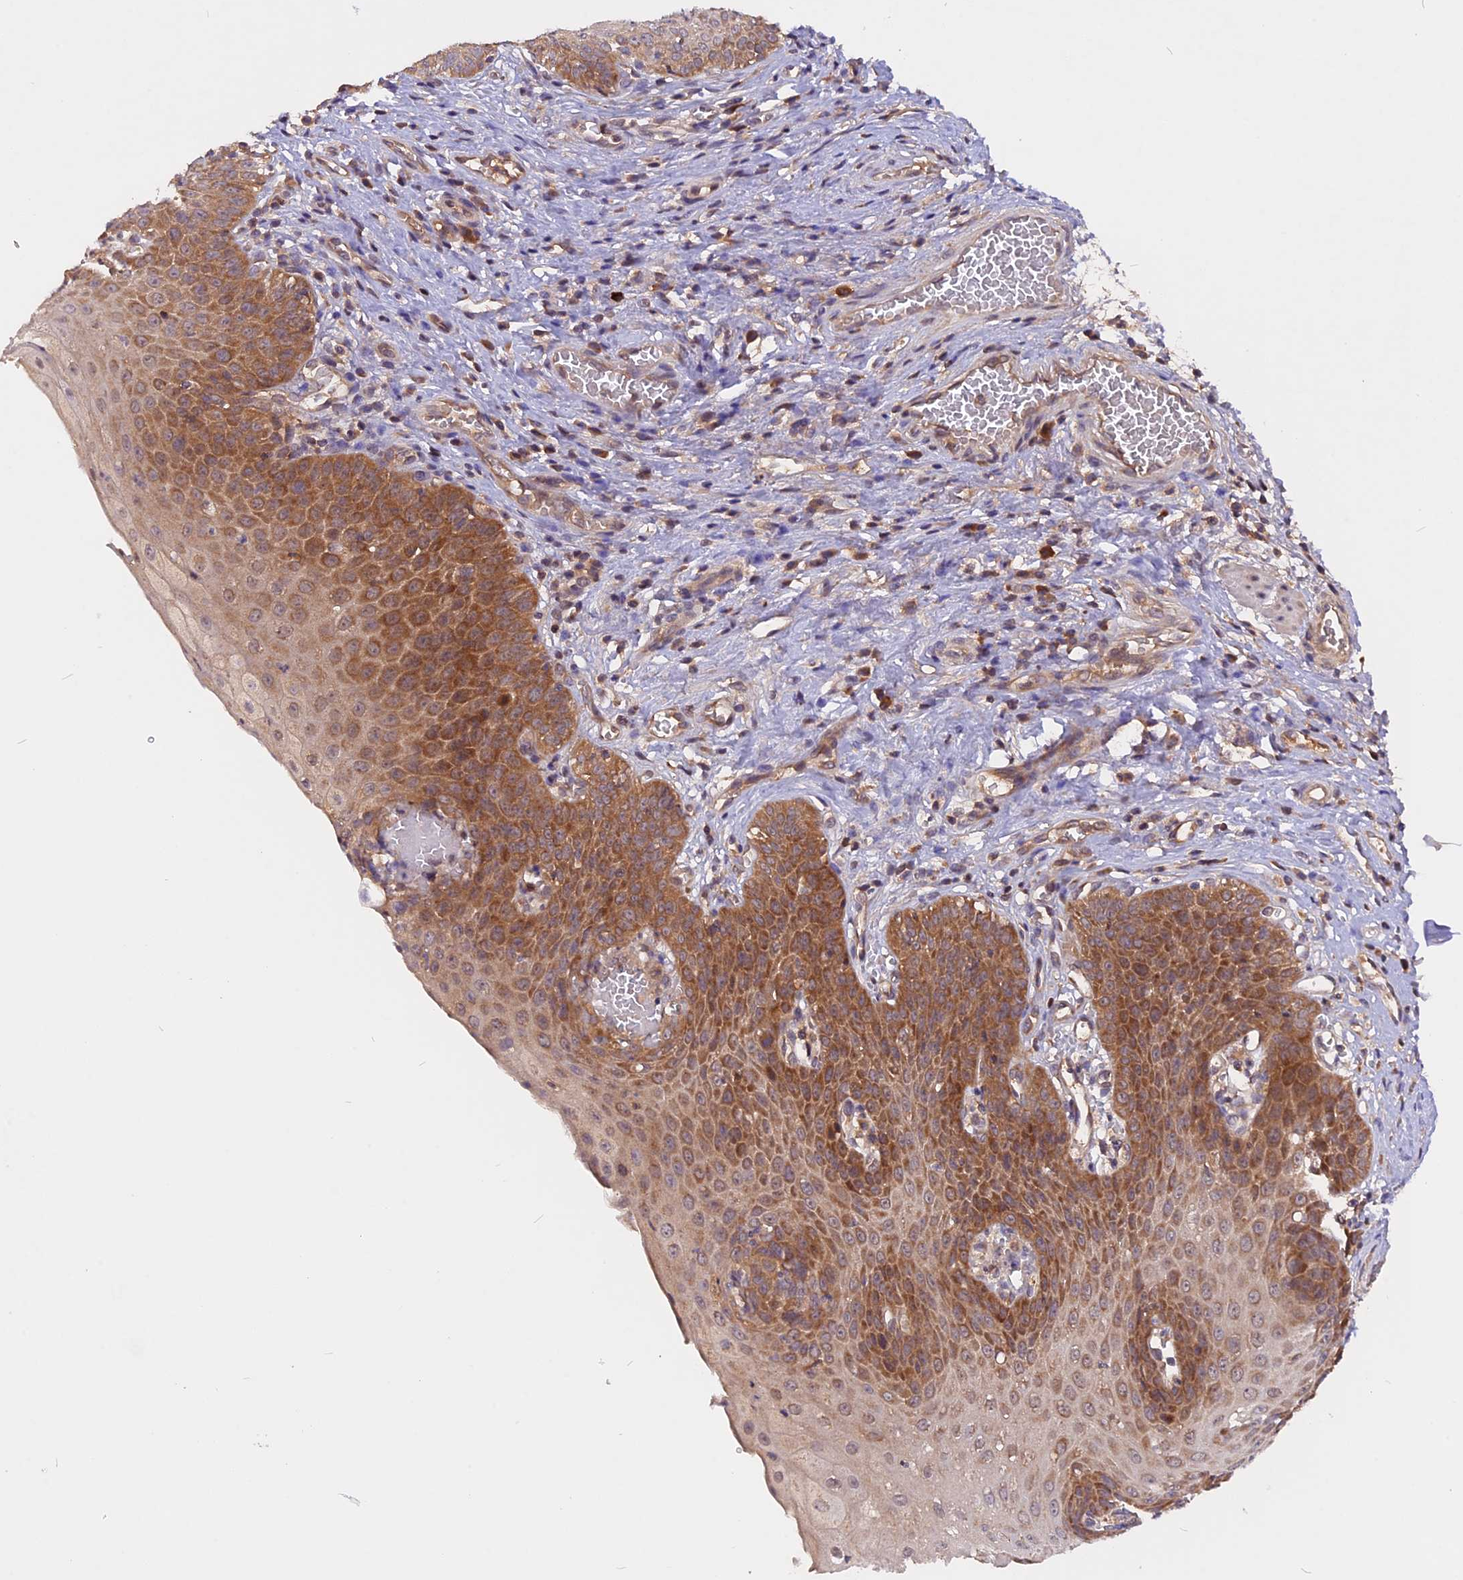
{"staining": {"intensity": "moderate", "quantity": ">75%", "location": "cytoplasmic/membranous,nuclear"}, "tissue": "esophagus", "cell_type": "Squamous epithelial cells", "image_type": "normal", "snomed": [{"axis": "morphology", "description": "Normal tissue, NOS"}, {"axis": "topography", "description": "Esophagus"}], "caption": "Immunohistochemical staining of unremarkable esophagus exhibits >75% levels of moderate cytoplasmic/membranous,nuclear protein positivity in about >75% of squamous epithelial cells. (Stains: DAB in brown, nuclei in blue, Microscopy: brightfield microscopy at high magnification).", "gene": "MARK4", "patient": {"sex": "male", "age": 71}}